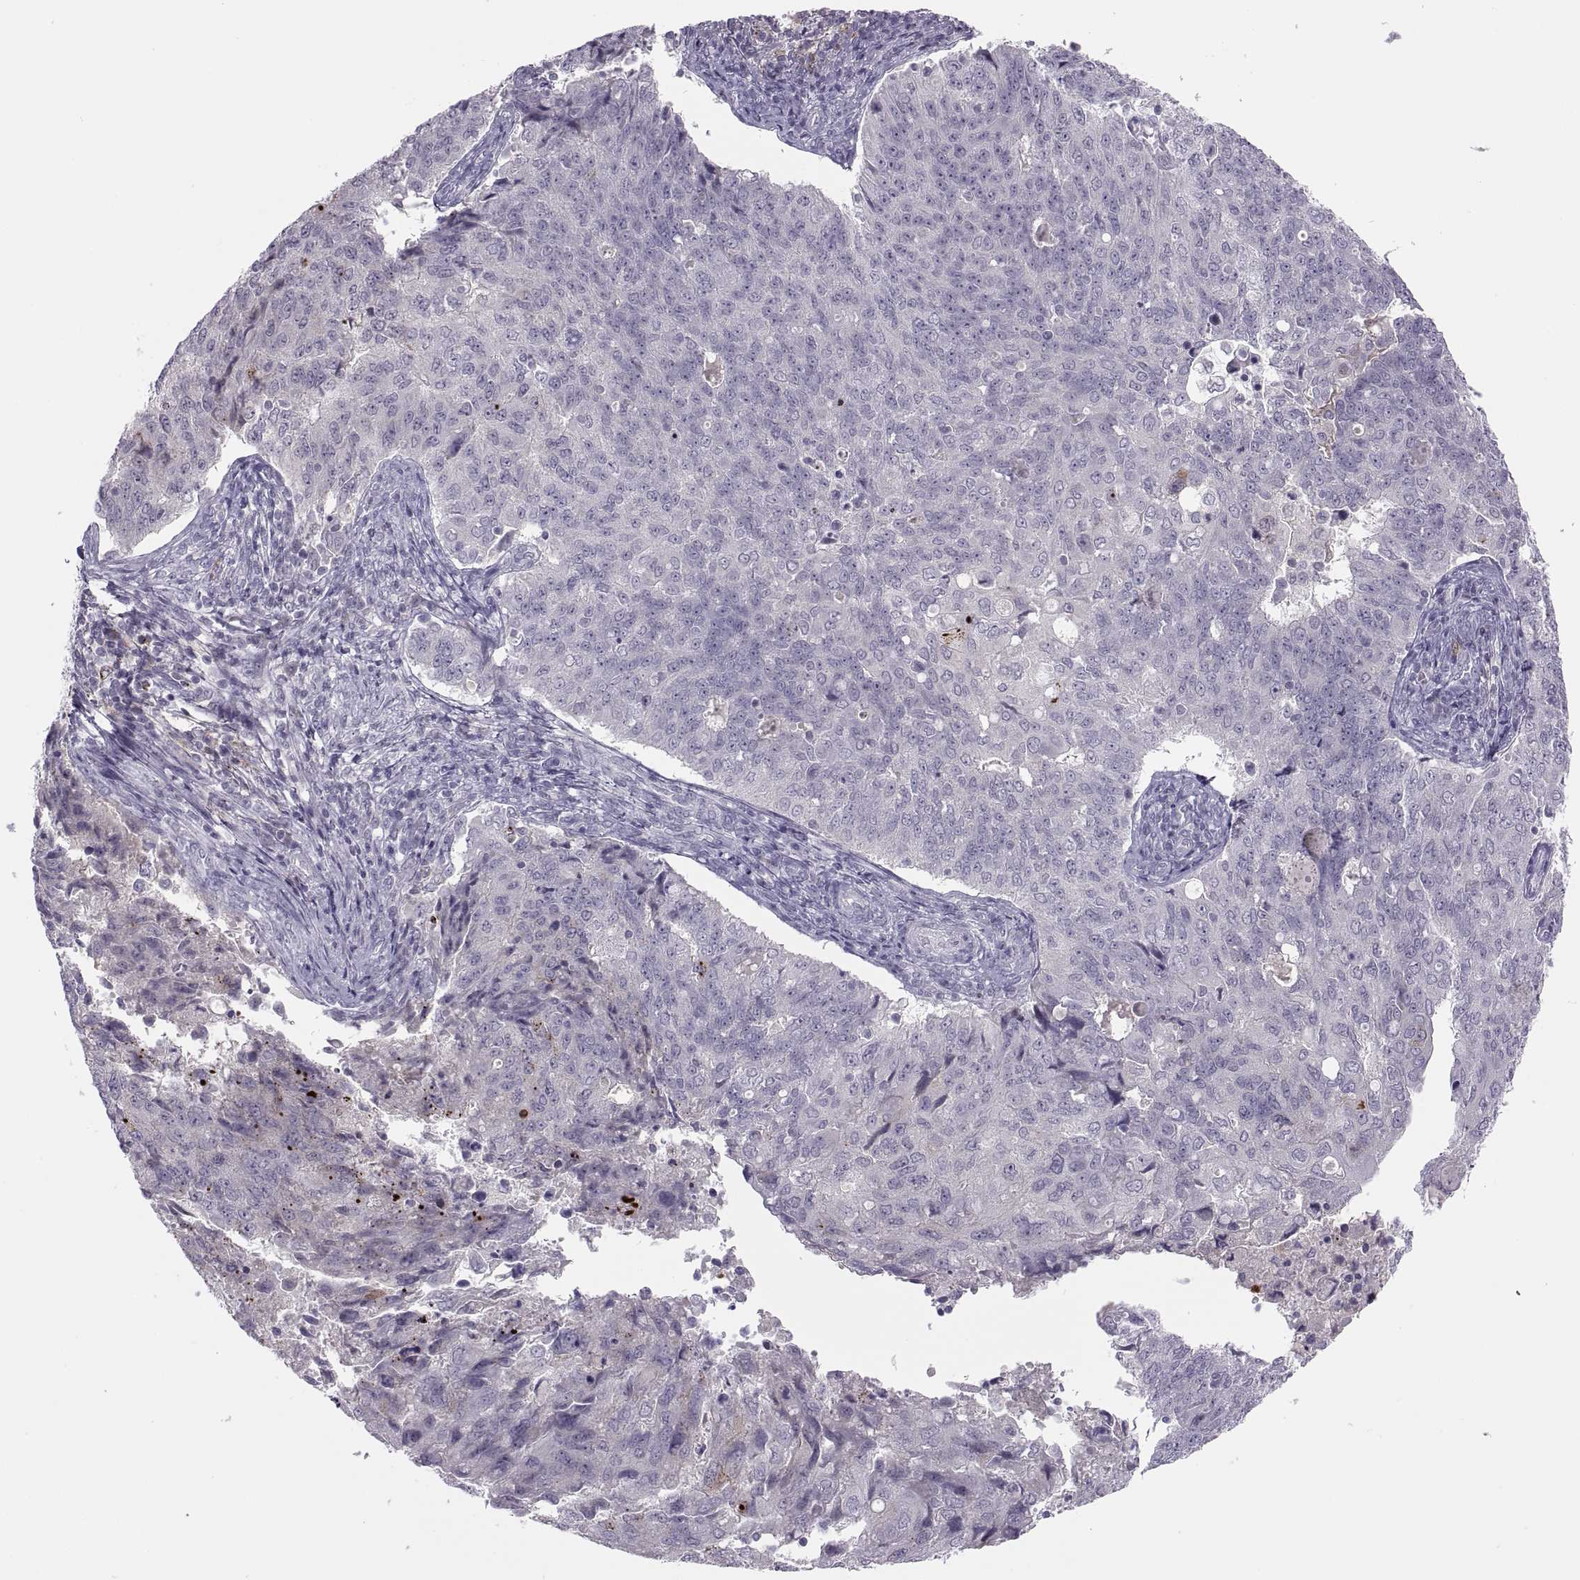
{"staining": {"intensity": "negative", "quantity": "none", "location": "none"}, "tissue": "endometrial cancer", "cell_type": "Tumor cells", "image_type": "cancer", "snomed": [{"axis": "morphology", "description": "Adenocarcinoma, NOS"}, {"axis": "topography", "description": "Endometrium"}], "caption": "Endometrial cancer was stained to show a protein in brown. There is no significant staining in tumor cells.", "gene": "CHCT1", "patient": {"sex": "female", "age": 43}}